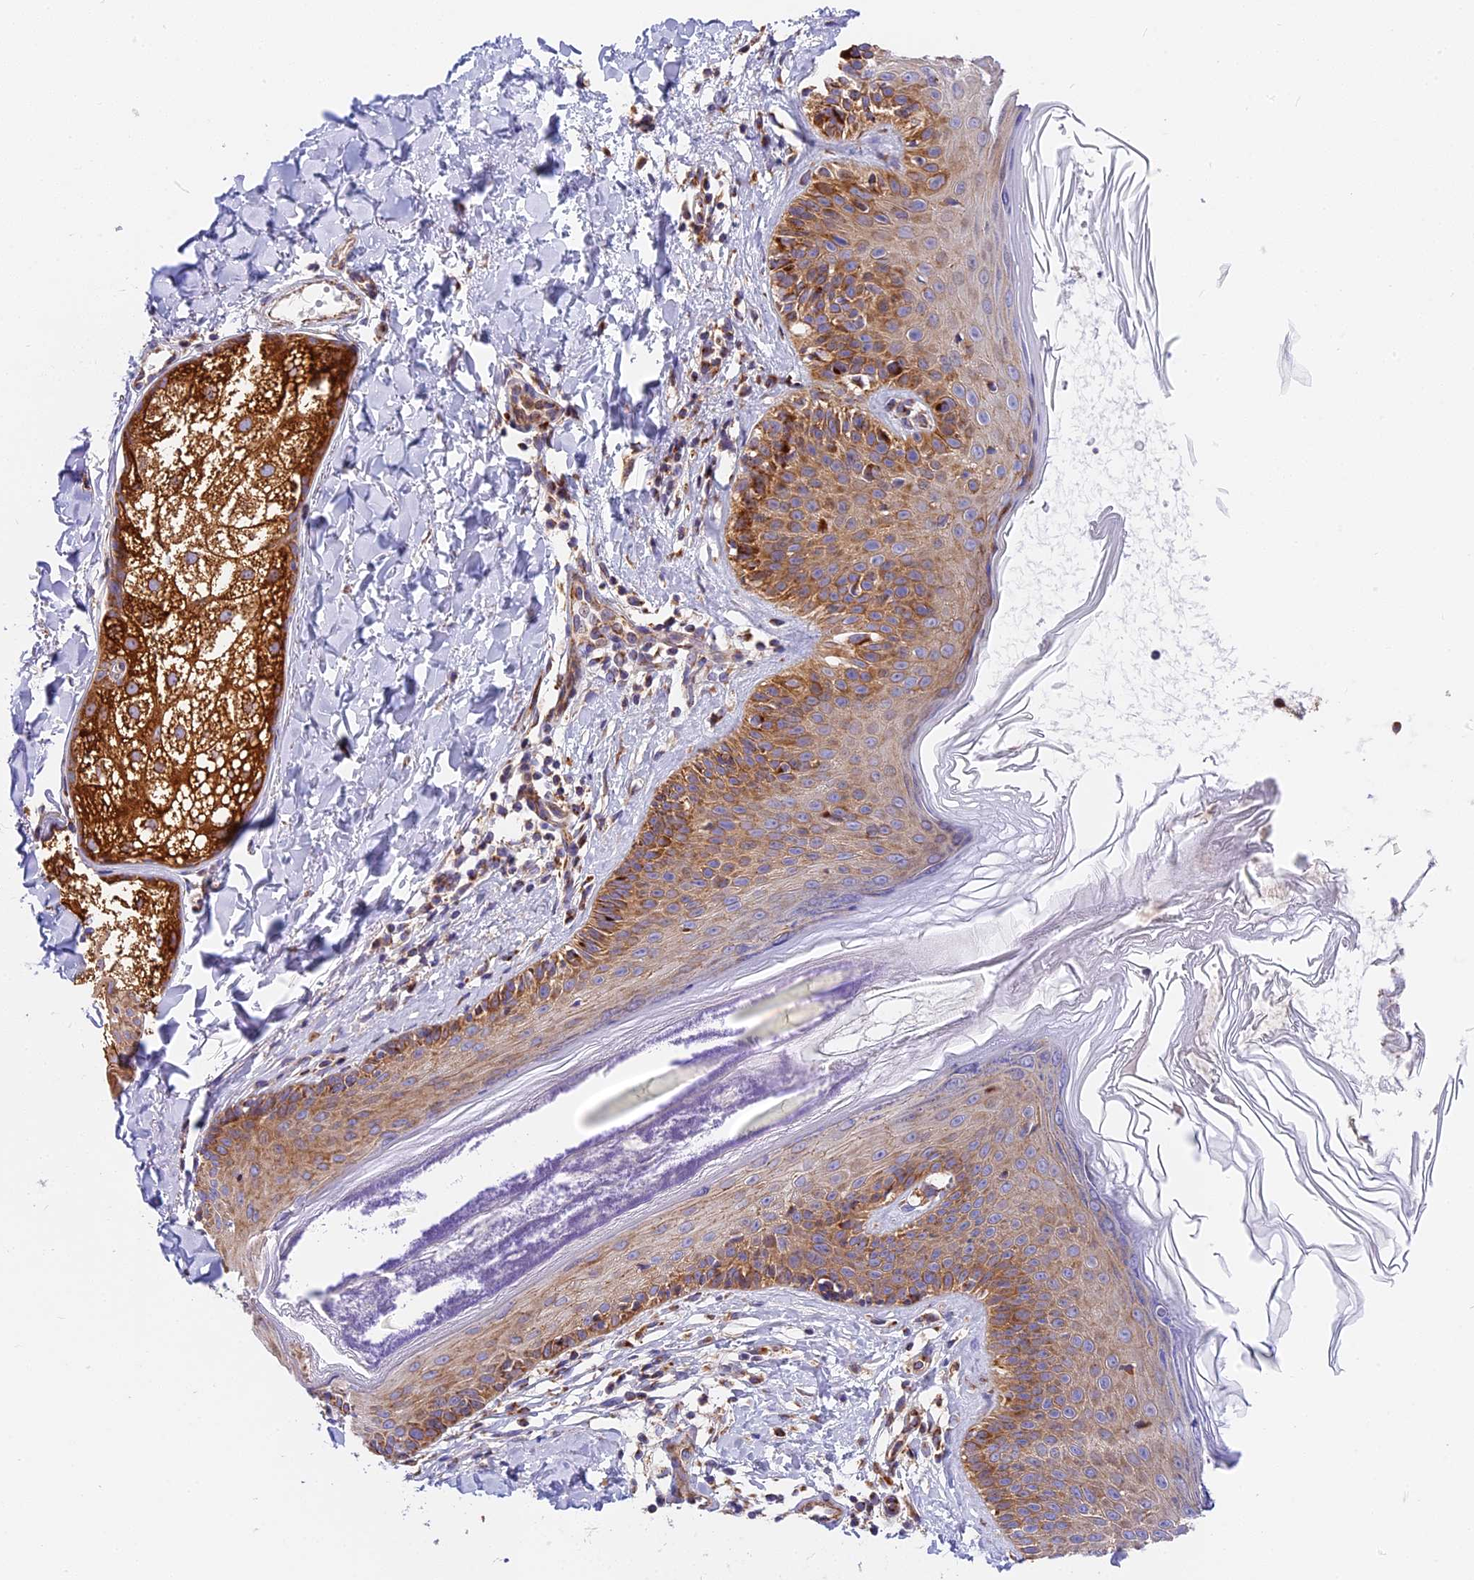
{"staining": {"intensity": "moderate", "quantity": ">75%", "location": "cytoplasmic/membranous"}, "tissue": "skin", "cell_type": "Fibroblasts", "image_type": "normal", "snomed": [{"axis": "morphology", "description": "Normal tissue, NOS"}, {"axis": "topography", "description": "Skin"}], "caption": "About >75% of fibroblasts in benign skin exhibit moderate cytoplasmic/membranous protein staining as visualized by brown immunohistochemical staining.", "gene": "MRAS", "patient": {"sex": "male", "age": 52}}